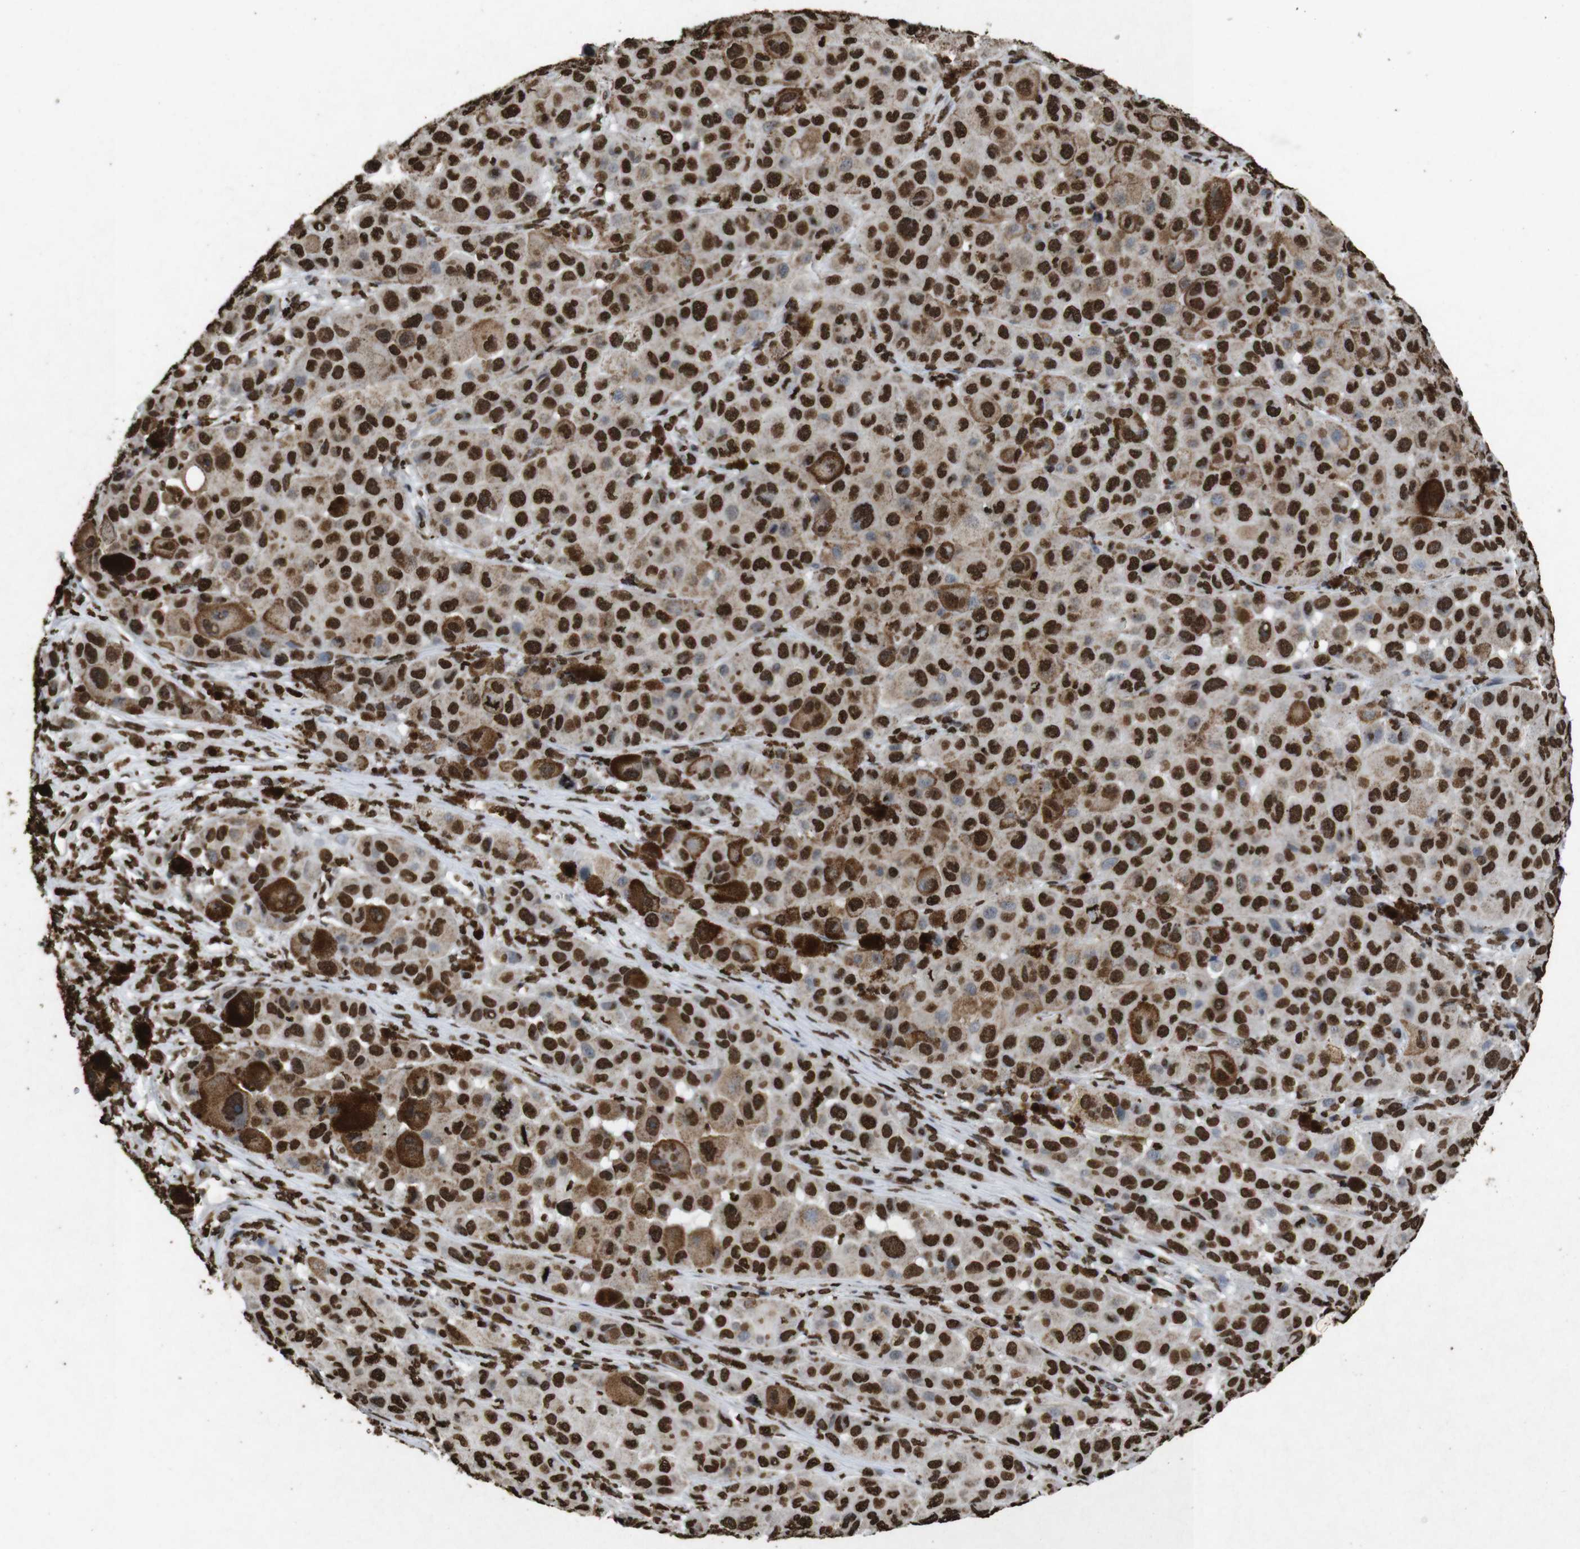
{"staining": {"intensity": "strong", "quantity": ">75%", "location": "nuclear"}, "tissue": "melanoma", "cell_type": "Tumor cells", "image_type": "cancer", "snomed": [{"axis": "morphology", "description": "Malignant melanoma, NOS"}, {"axis": "topography", "description": "Skin"}], "caption": "Immunohistochemistry (IHC) micrograph of malignant melanoma stained for a protein (brown), which demonstrates high levels of strong nuclear staining in approximately >75% of tumor cells.", "gene": "MDM2", "patient": {"sex": "male", "age": 96}}